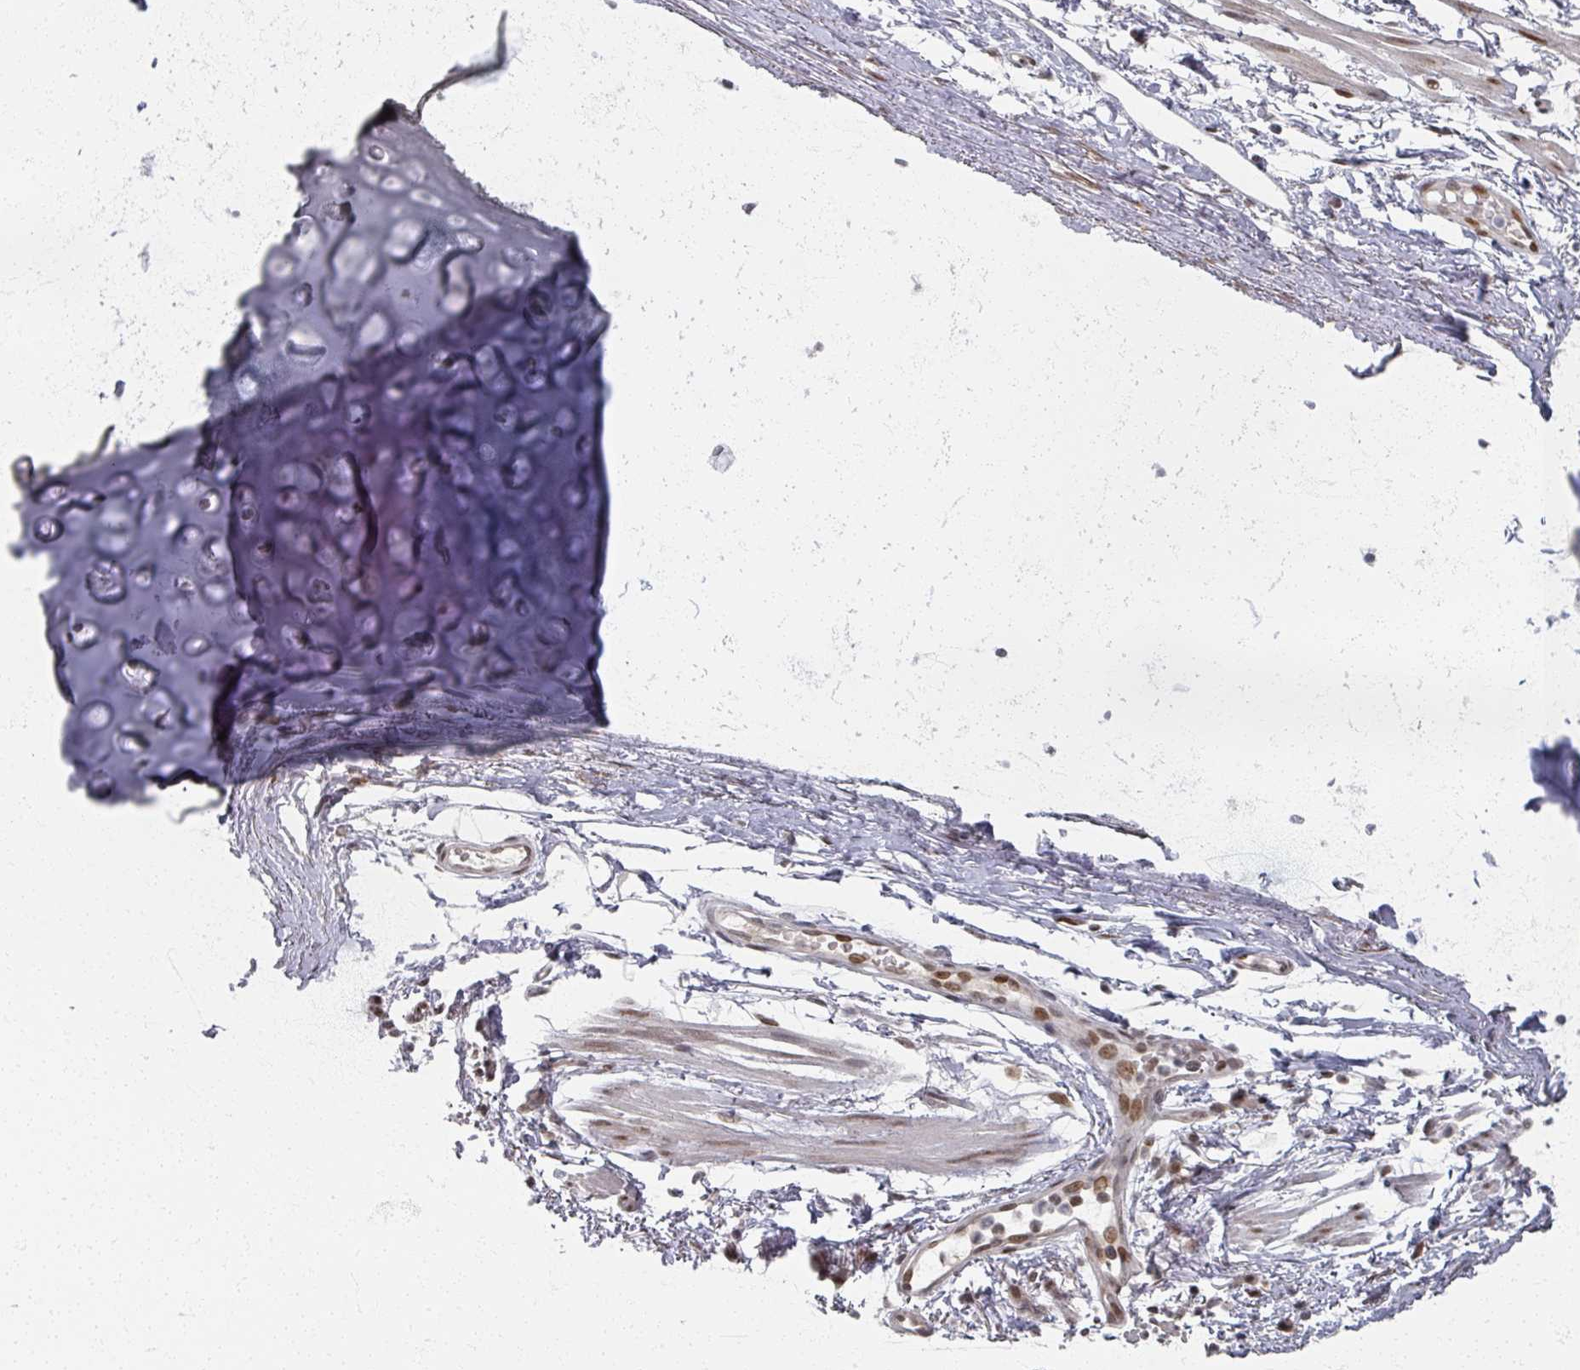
{"staining": {"intensity": "strong", "quantity": ">75%", "location": "cytoplasmic/membranous,nuclear"}, "tissue": "bronchus", "cell_type": "Respiratory epithelial cells", "image_type": "normal", "snomed": [{"axis": "morphology", "description": "Normal tissue, NOS"}, {"axis": "topography", "description": "Lymph node"}, {"axis": "topography", "description": "Cartilage tissue"}, {"axis": "topography", "description": "Bronchus"}], "caption": "Strong cytoplasmic/membranous,nuclear positivity for a protein is present in approximately >75% of respiratory epithelial cells of benign bronchus using immunohistochemistry.", "gene": "PSKH1", "patient": {"sex": "female", "age": 70}}